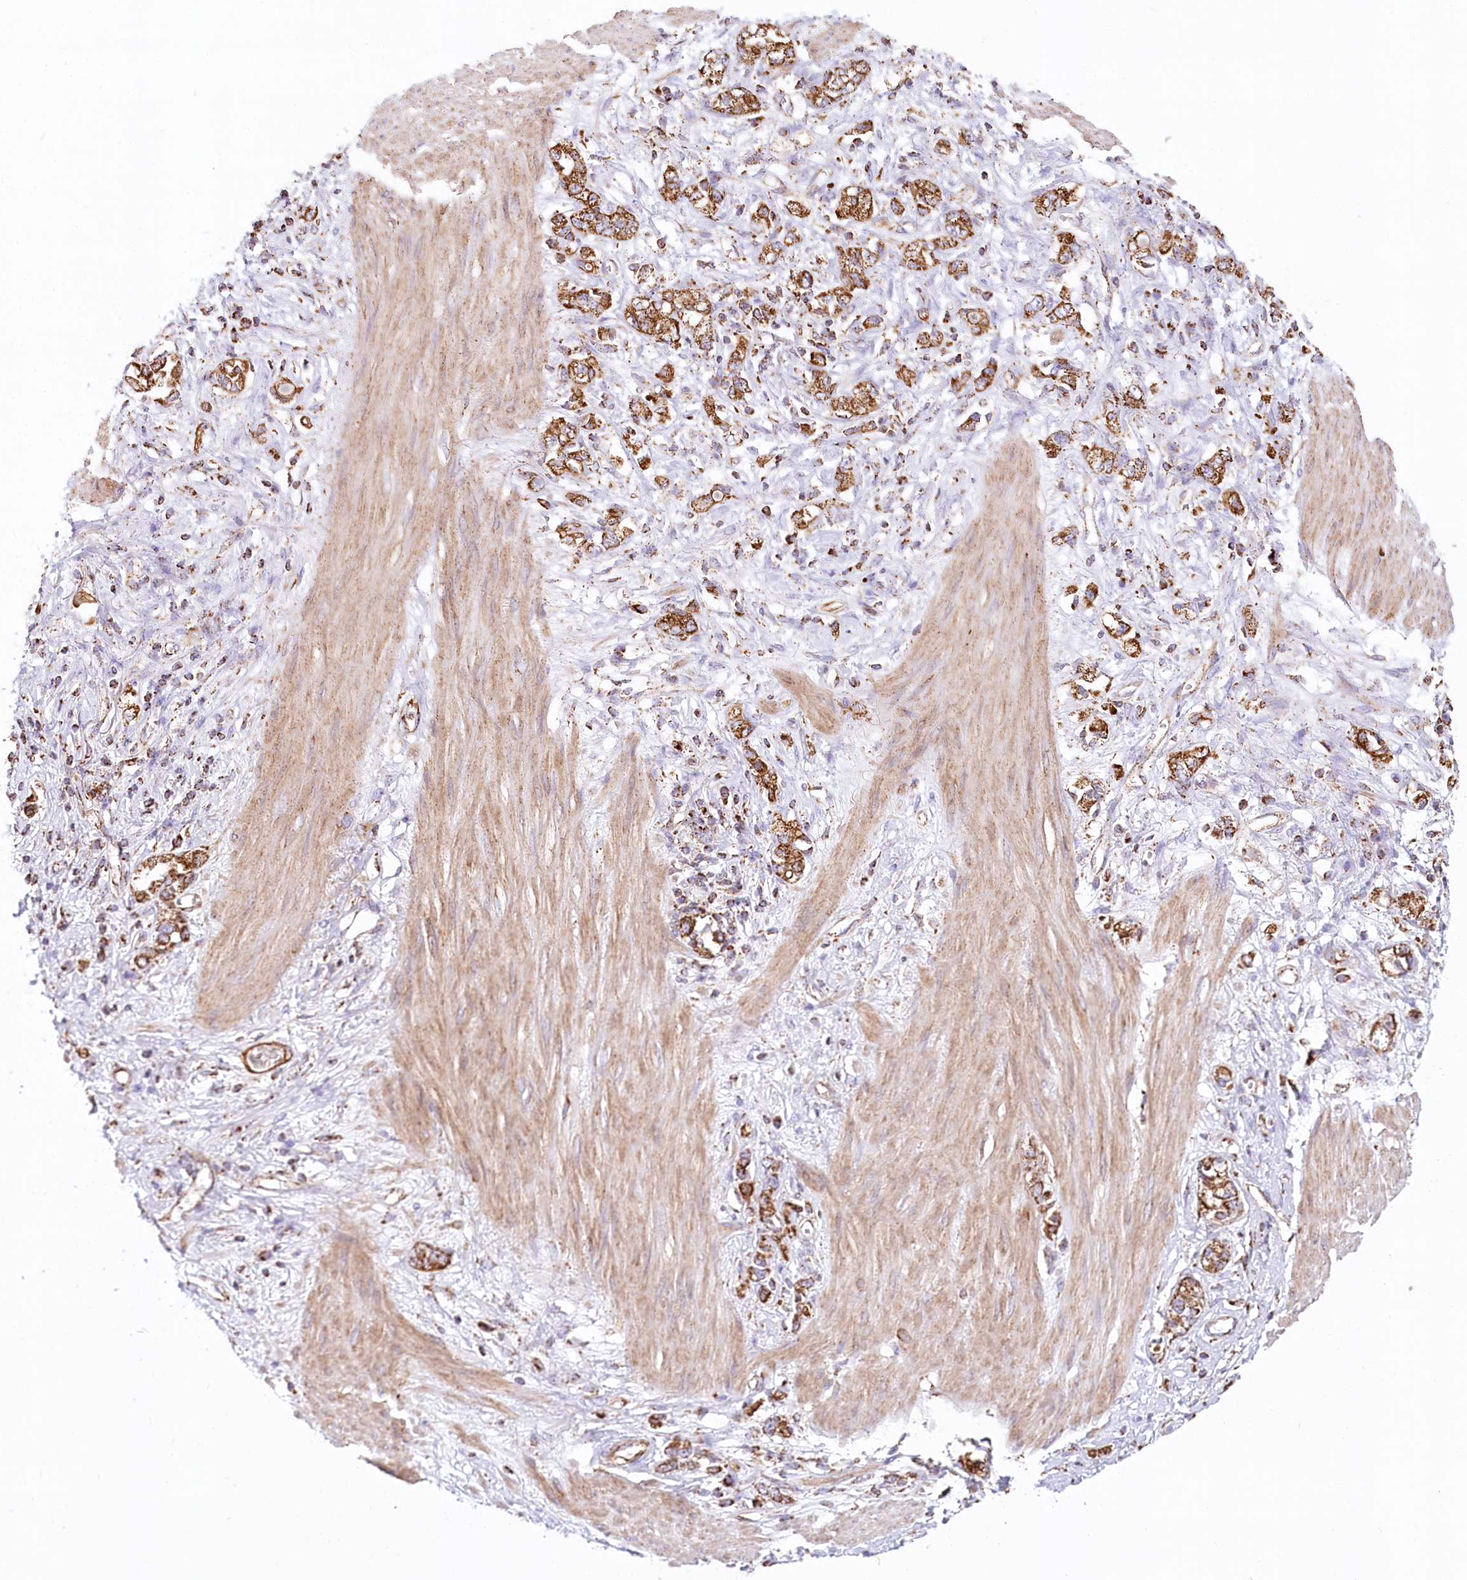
{"staining": {"intensity": "strong", "quantity": ">75%", "location": "cytoplasmic/membranous"}, "tissue": "stomach cancer", "cell_type": "Tumor cells", "image_type": "cancer", "snomed": [{"axis": "morphology", "description": "Adenocarcinoma, NOS"}, {"axis": "topography", "description": "Stomach"}], "caption": "The histopathology image reveals a brown stain indicating the presence of a protein in the cytoplasmic/membranous of tumor cells in adenocarcinoma (stomach).", "gene": "UMPS", "patient": {"sex": "female", "age": 76}}